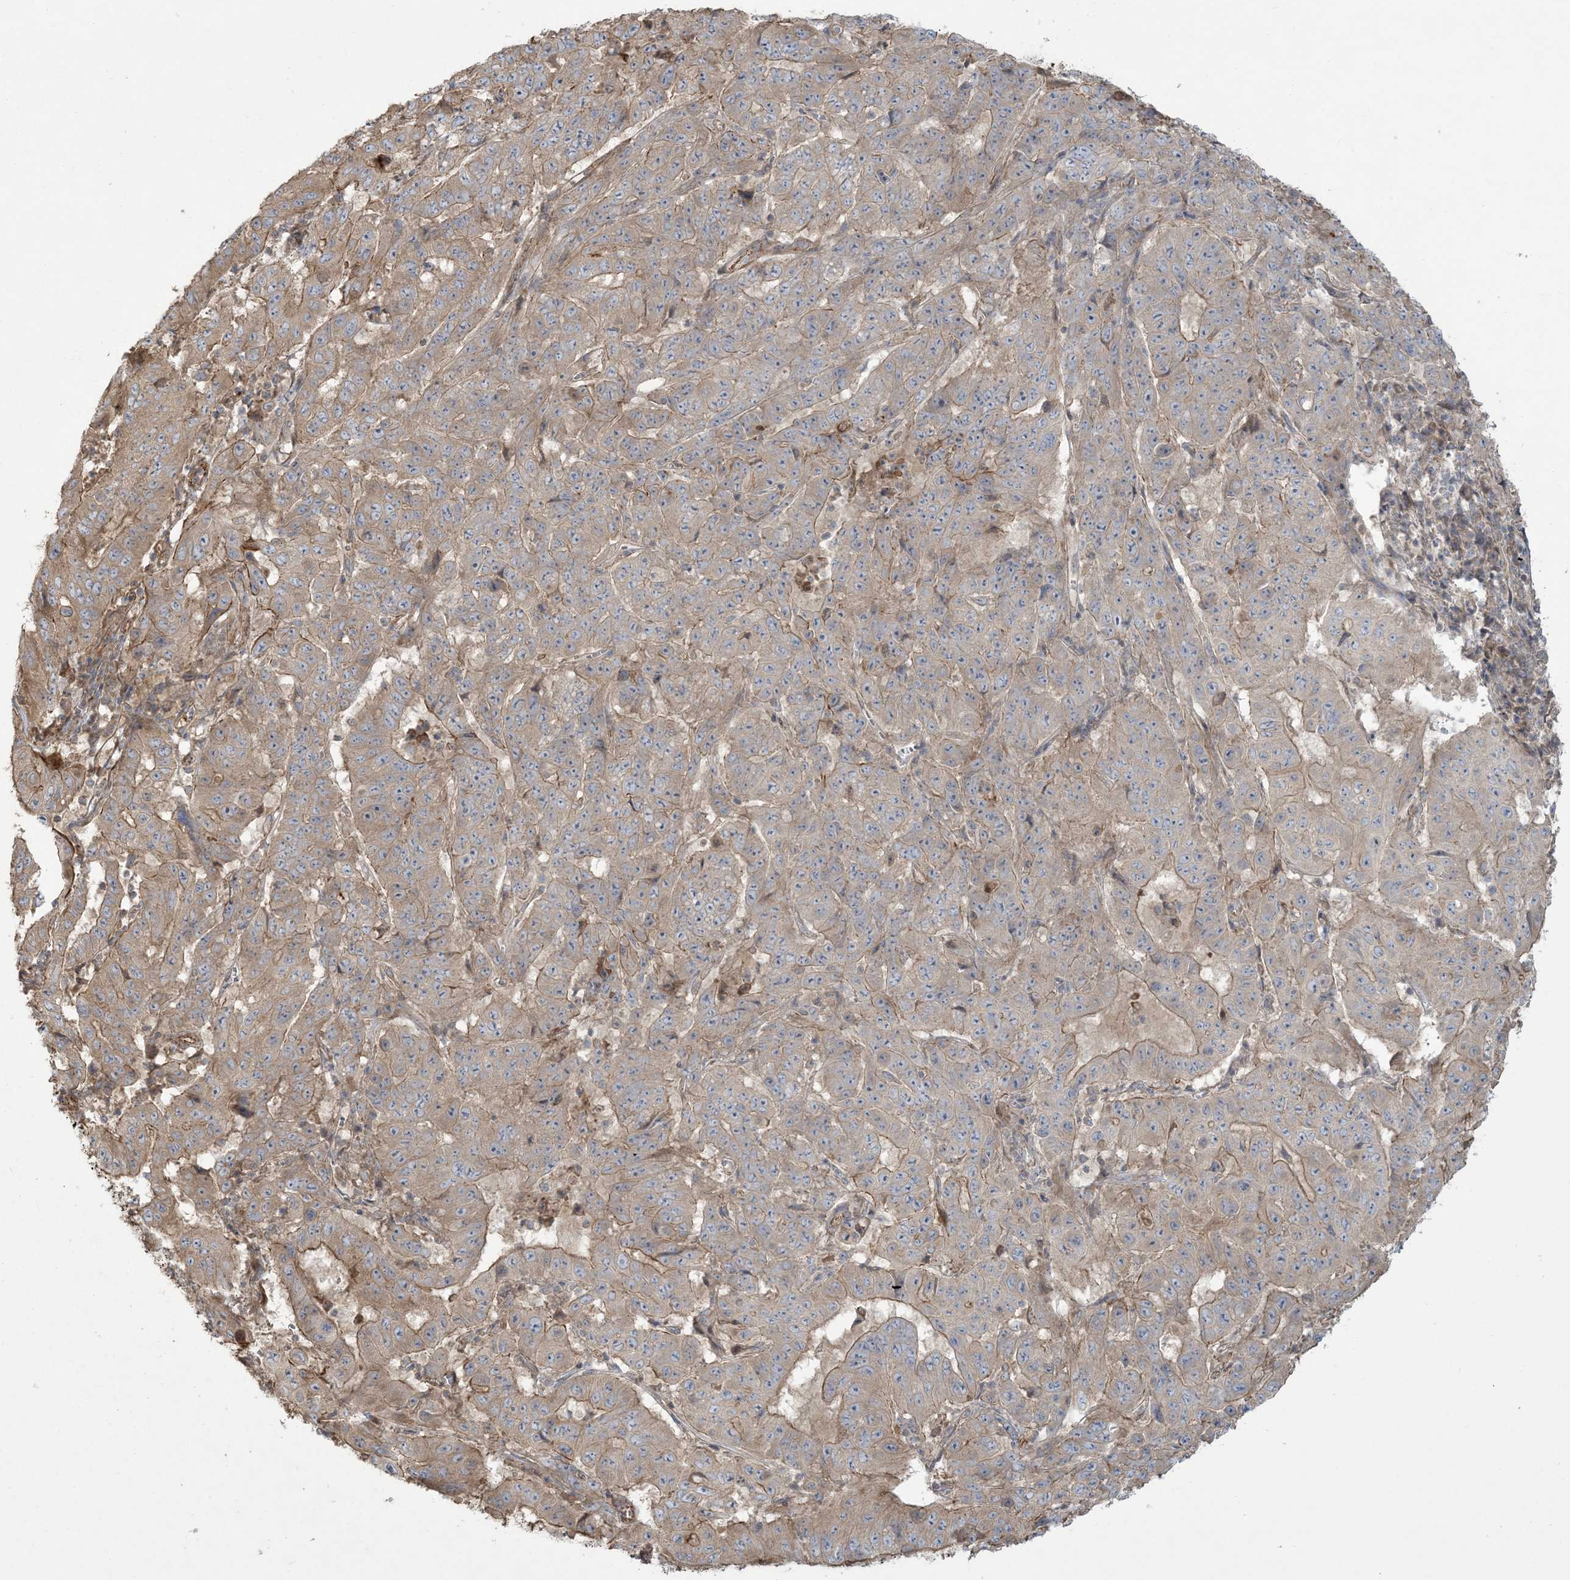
{"staining": {"intensity": "moderate", "quantity": "25%-75%", "location": "cytoplasmic/membranous"}, "tissue": "pancreatic cancer", "cell_type": "Tumor cells", "image_type": "cancer", "snomed": [{"axis": "morphology", "description": "Adenocarcinoma, NOS"}, {"axis": "topography", "description": "Pancreas"}], "caption": "A histopathology image showing moderate cytoplasmic/membranous staining in approximately 25%-75% of tumor cells in pancreatic cancer (adenocarcinoma), as visualized by brown immunohistochemical staining.", "gene": "KLHL18", "patient": {"sex": "male", "age": 63}}